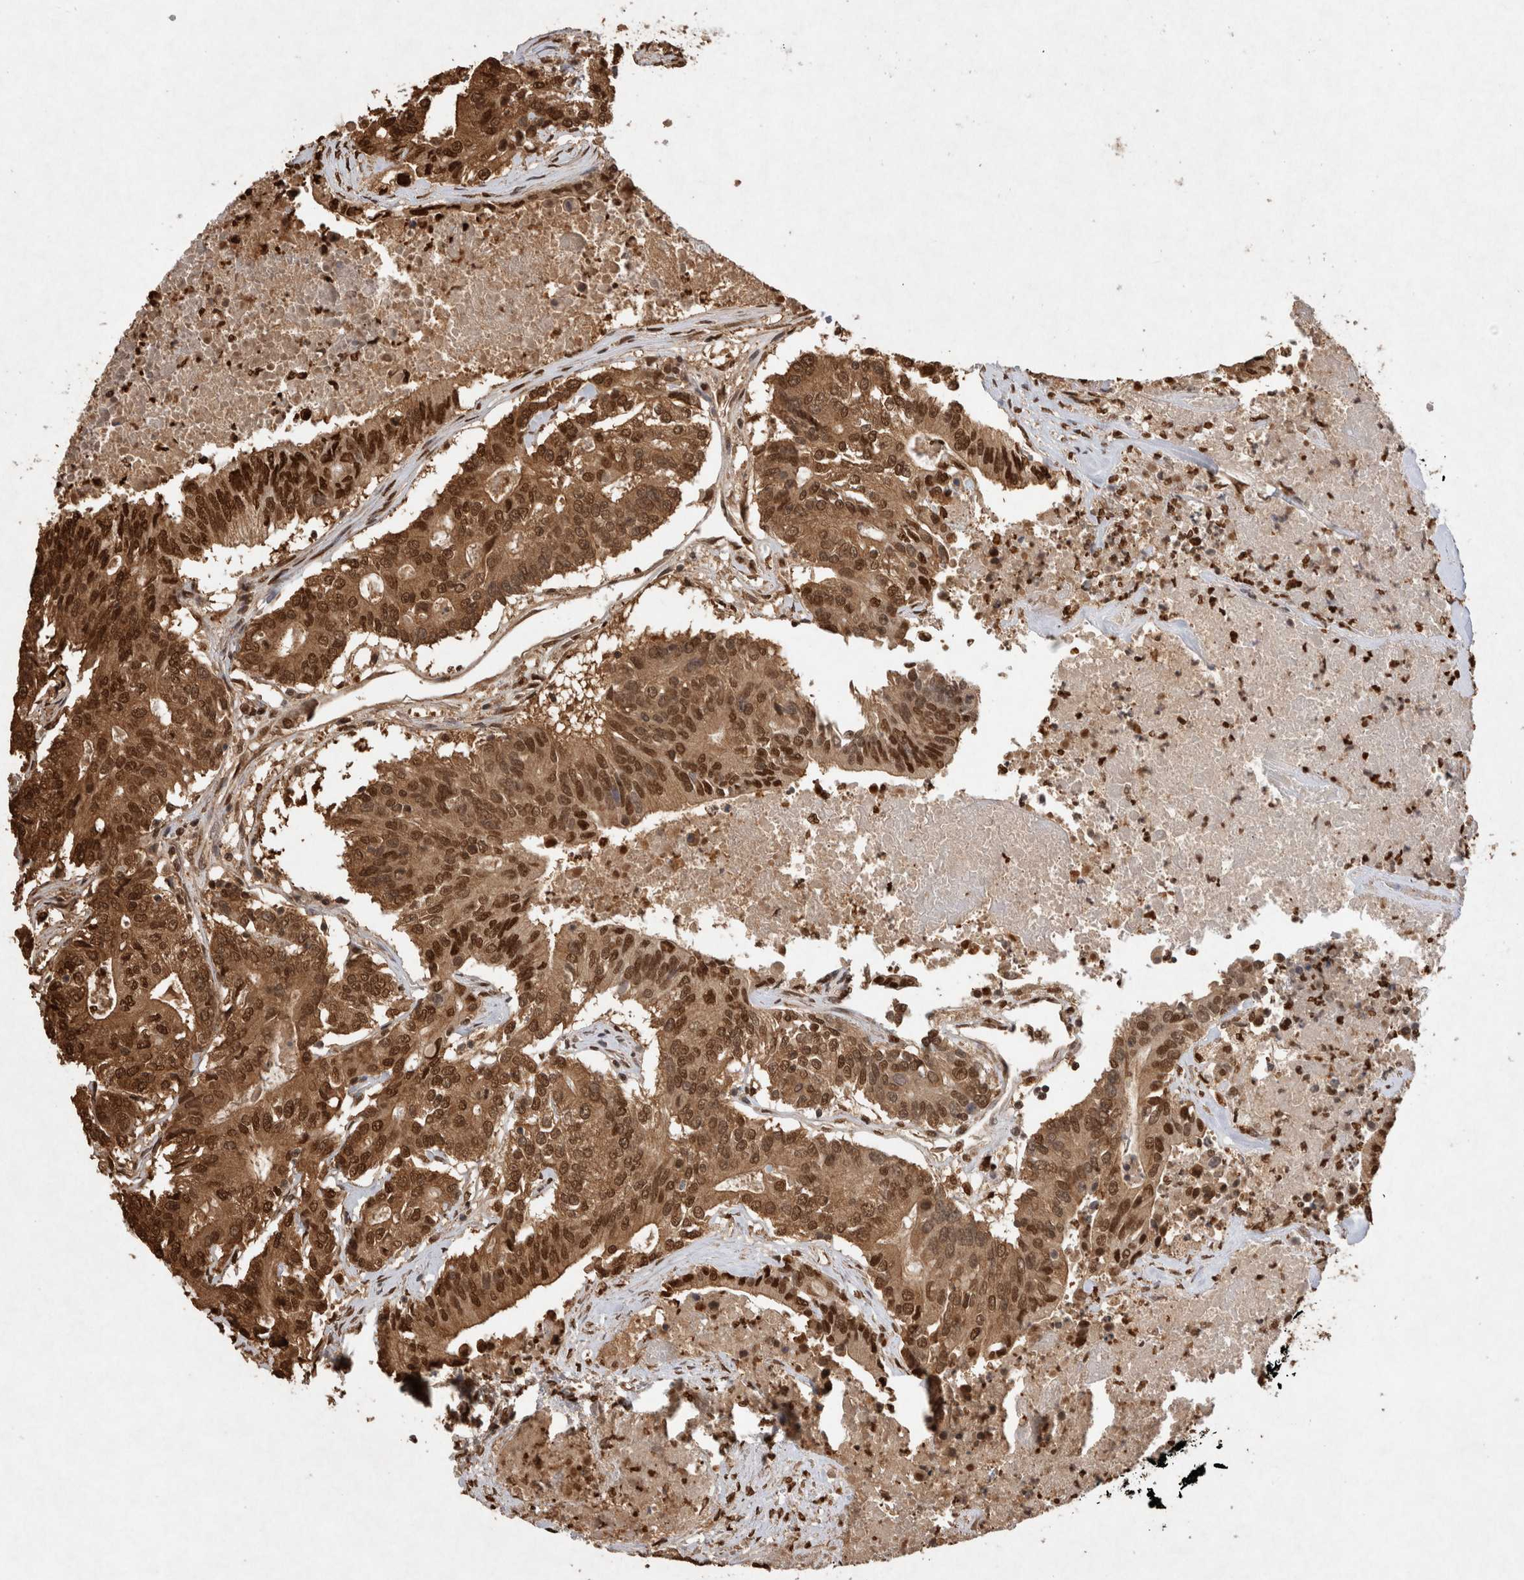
{"staining": {"intensity": "strong", "quantity": ">75%", "location": "cytoplasmic/membranous,nuclear"}, "tissue": "colorectal cancer", "cell_type": "Tumor cells", "image_type": "cancer", "snomed": [{"axis": "morphology", "description": "Adenocarcinoma, NOS"}, {"axis": "topography", "description": "Colon"}], "caption": "There is high levels of strong cytoplasmic/membranous and nuclear expression in tumor cells of adenocarcinoma (colorectal), as demonstrated by immunohistochemical staining (brown color).", "gene": "HDGF", "patient": {"sex": "female", "age": 77}}